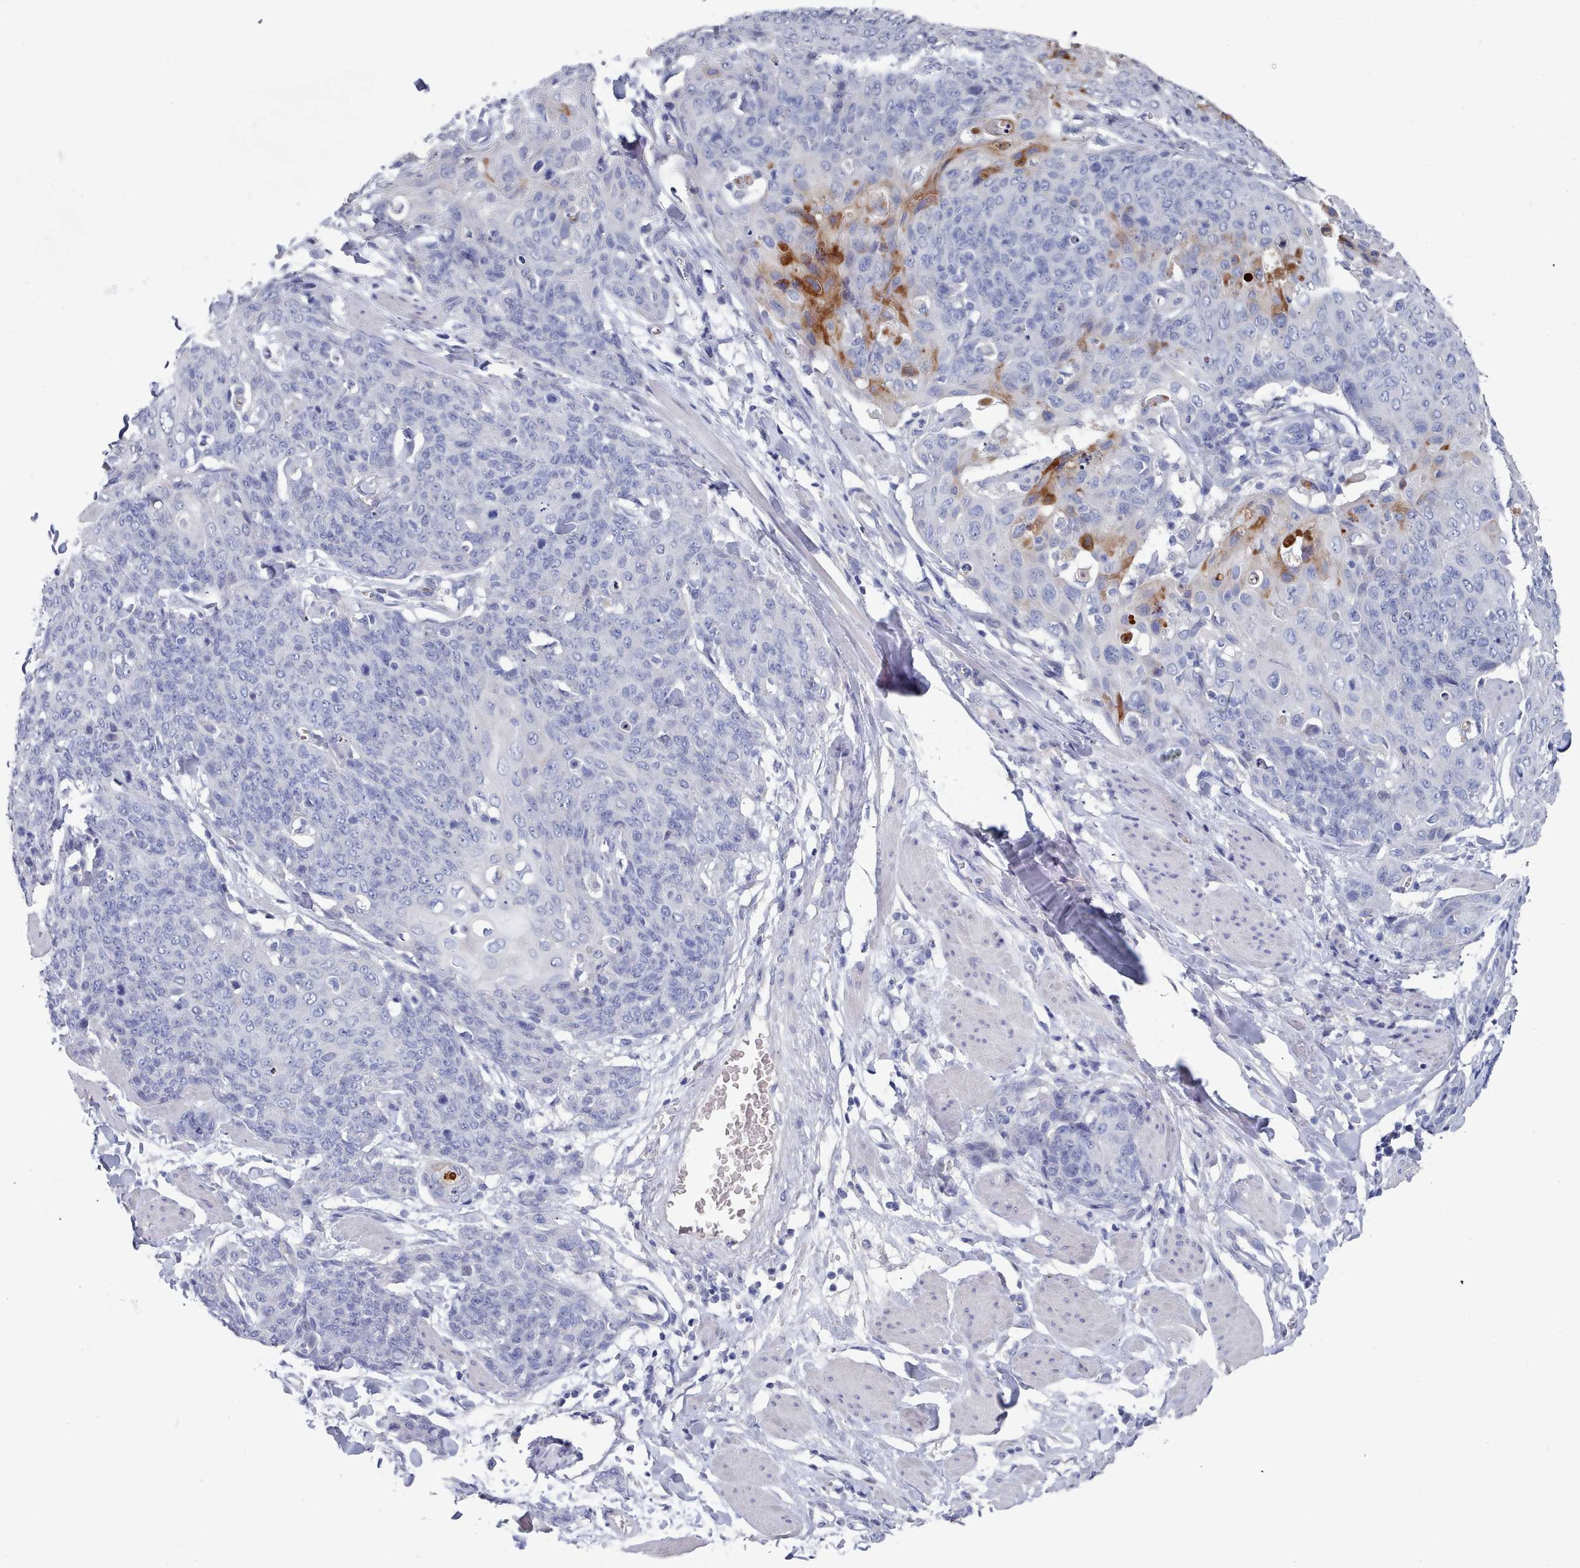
{"staining": {"intensity": "moderate", "quantity": "<25%", "location": "cytoplasmic/membranous"}, "tissue": "skin cancer", "cell_type": "Tumor cells", "image_type": "cancer", "snomed": [{"axis": "morphology", "description": "Squamous cell carcinoma, NOS"}, {"axis": "topography", "description": "Skin"}, {"axis": "topography", "description": "Vulva"}], "caption": "Skin squamous cell carcinoma was stained to show a protein in brown. There is low levels of moderate cytoplasmic/membranous expression in about <25% of tumor cells.", "gene": "ACAD11", "patient": {"sex": "female", "age": 85}}